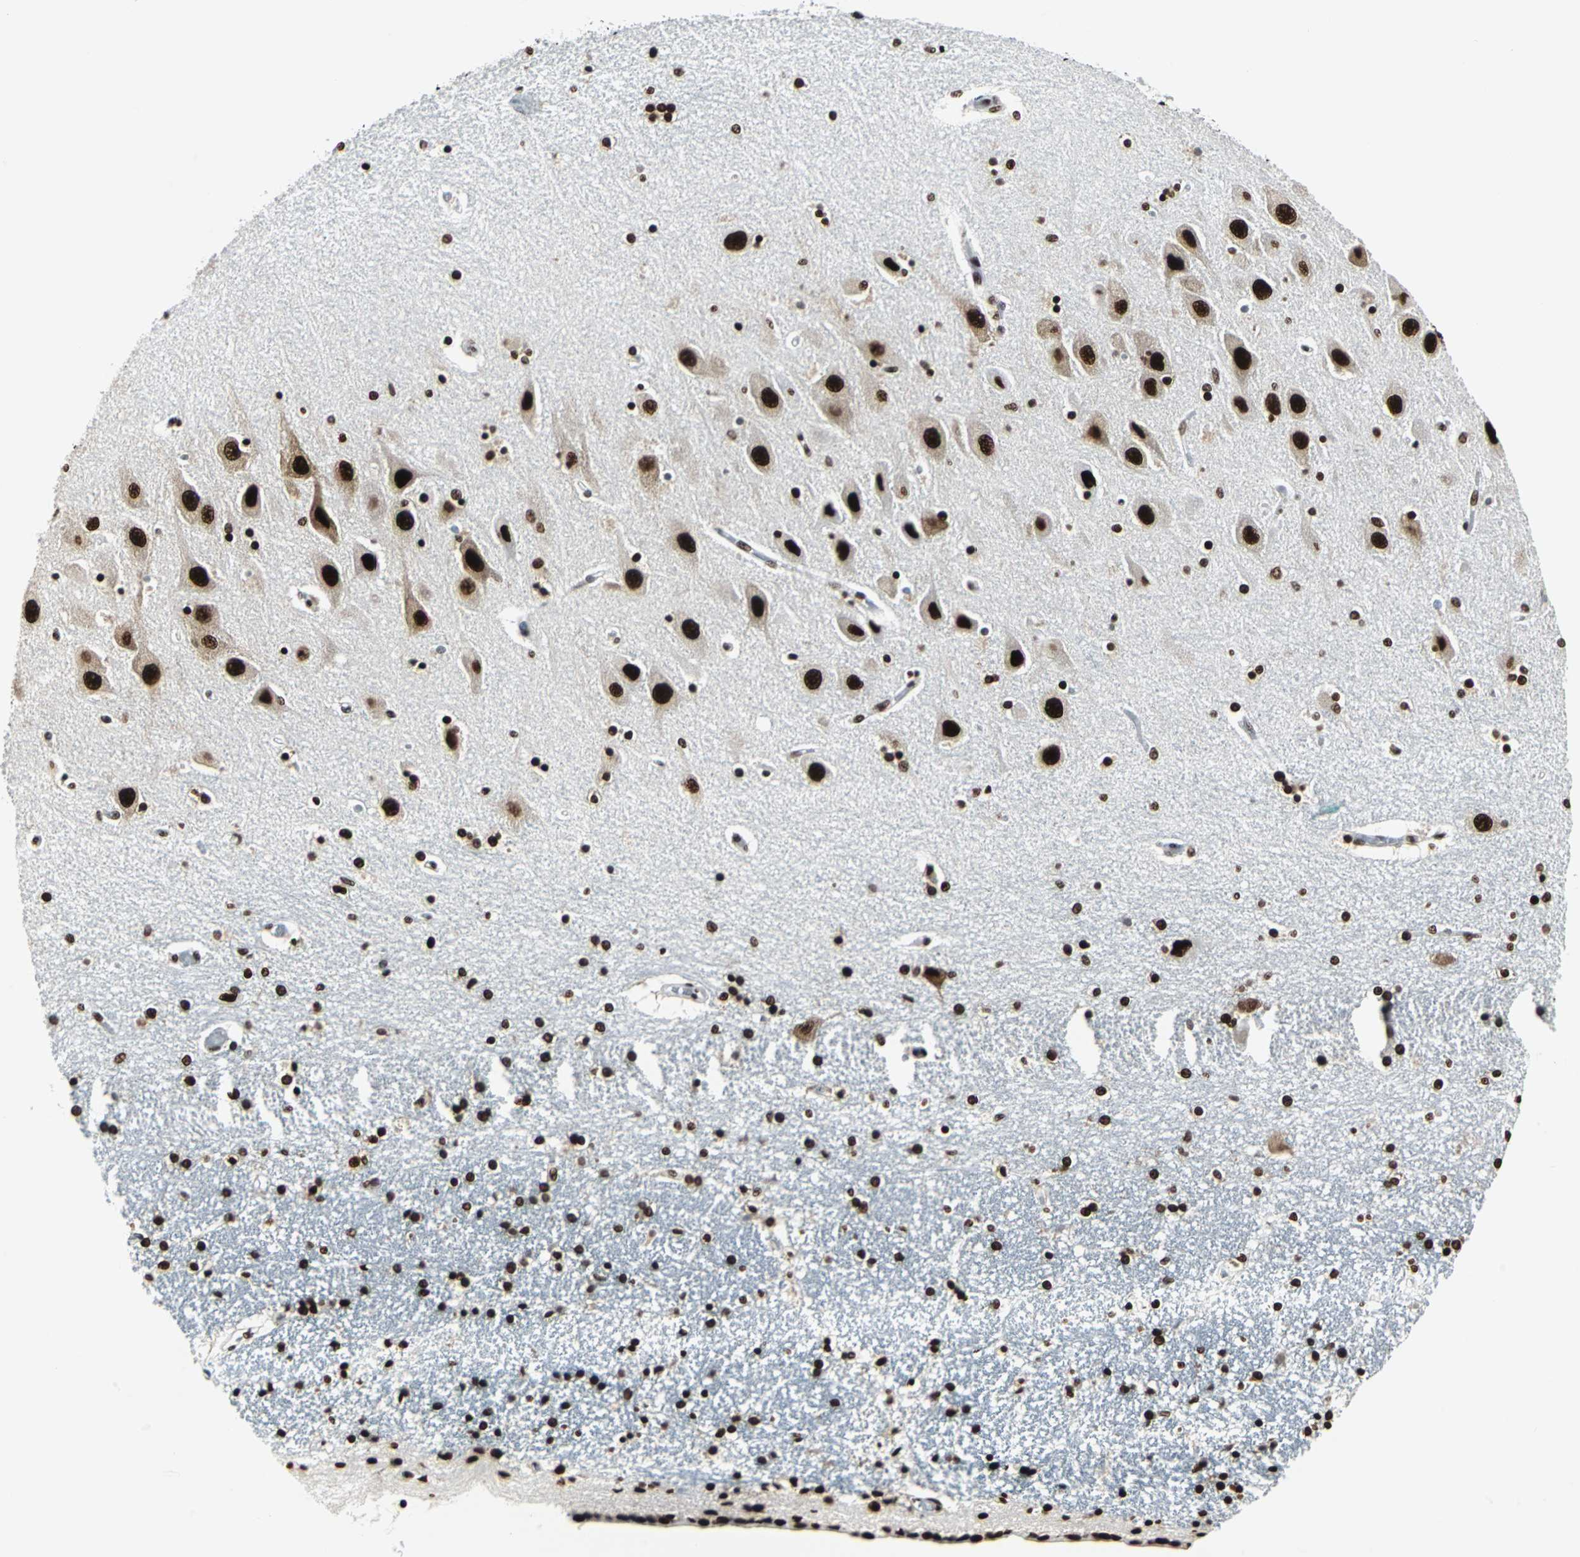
{"staining": {"intensity": "strong", "quantity": ">75%", "location": "nuclear"}, "tissue": "hippocampus", "cell_type": "Glial cells", "image_type": "normal", "snomed": [{"axis": "morphology", "description": "Normal tissue, NOS"}, {"axis": "topography", "description": "Hippocampus"}], "caption": "Immunohistochemistry micrograph of normal hippocampus: hippocampus stained using immunohistochemistry reveals high levels of strong protein expression localized specifically in the nuclear of glial cells, appearing as a nuclear brown color.", "gene": "HDAC2", "patient": {"sex": "female", "age": 54}}